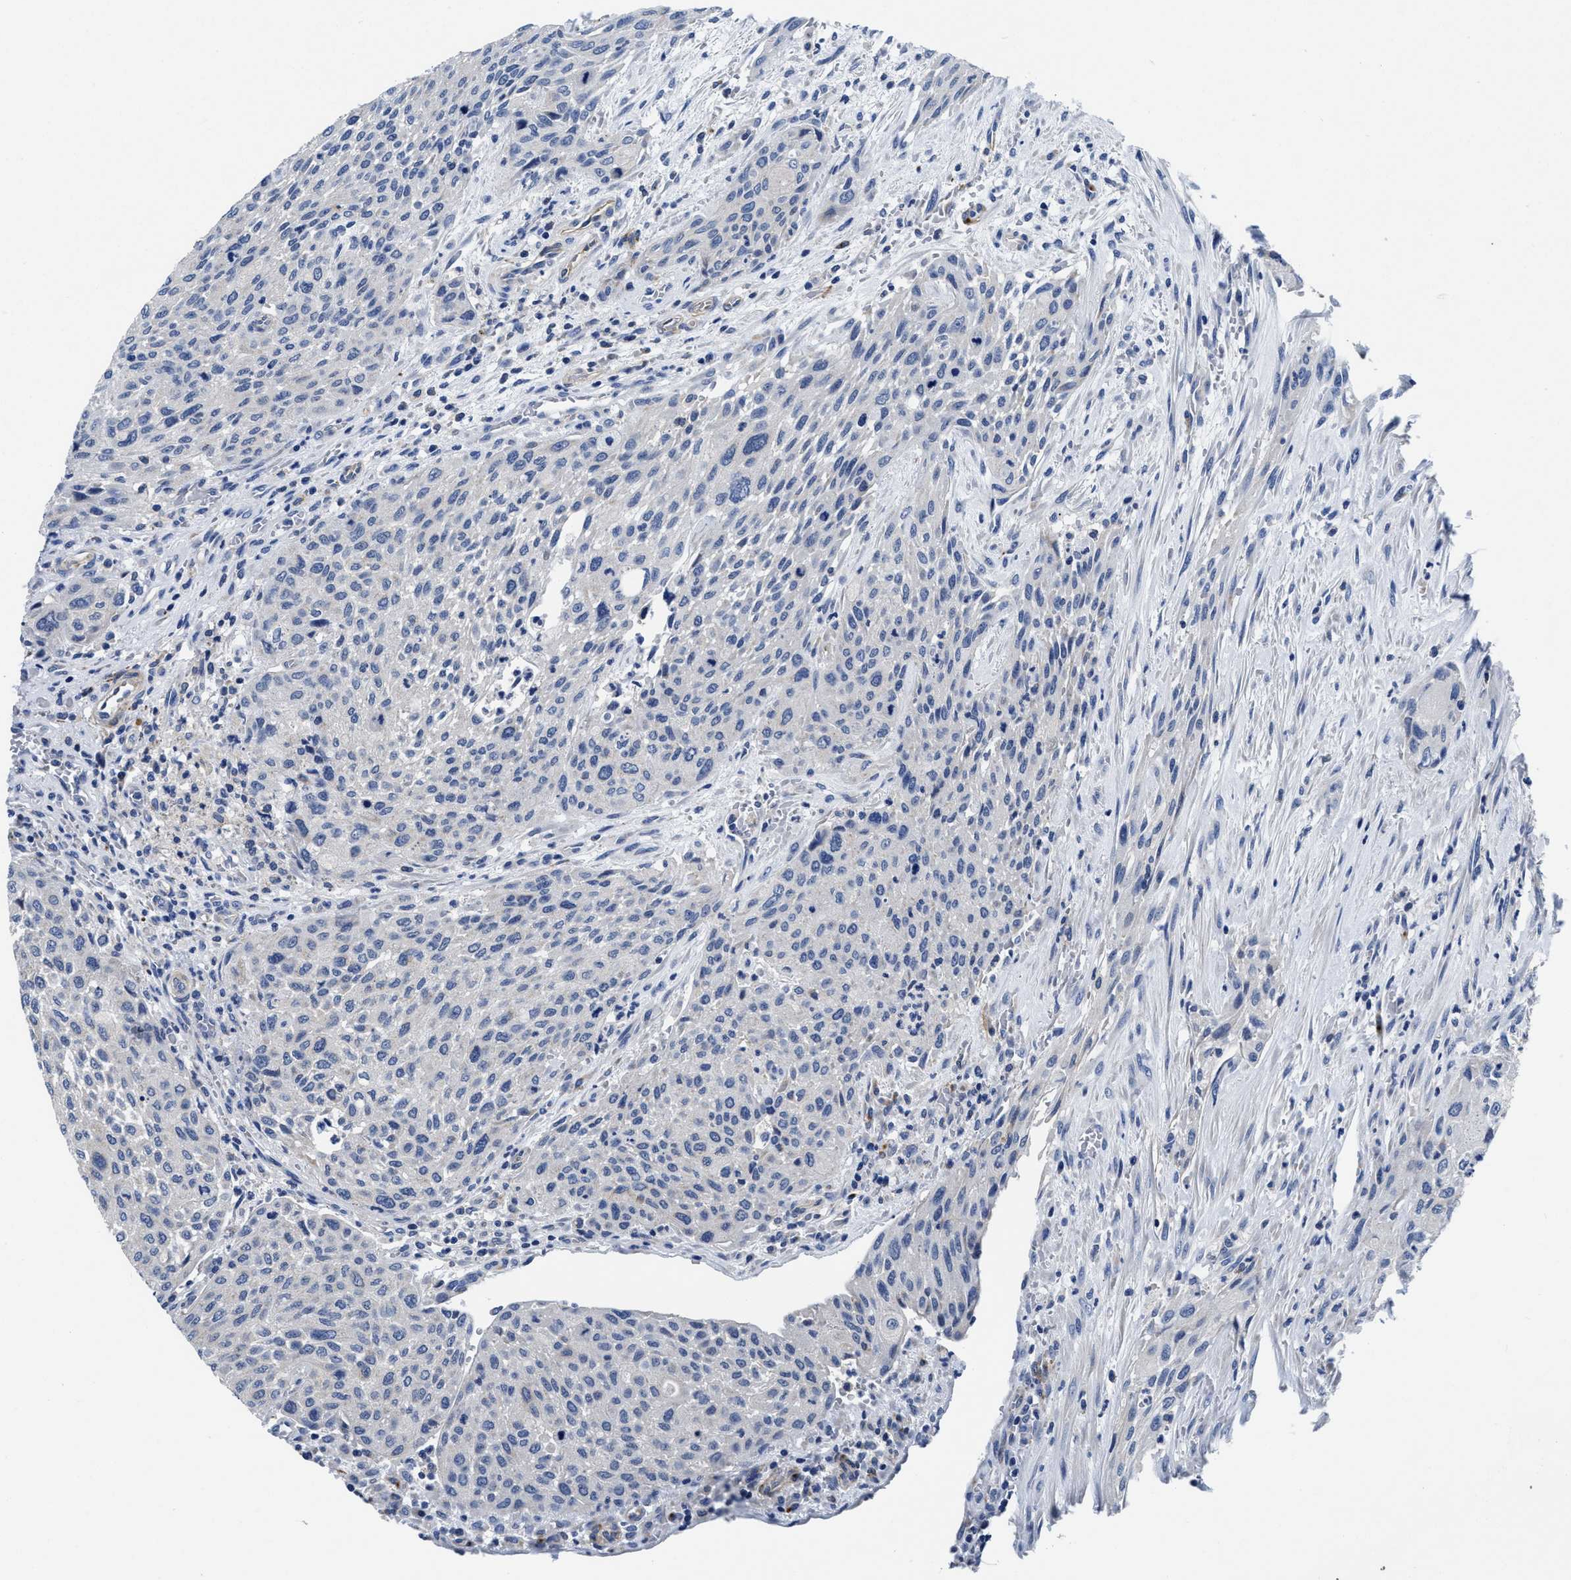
{"staining": {"intensity": "negative", "quantity": "none", "location": "none"}, "tissue": "urothelial cancer", "cell_type": "Tumor cells", "image_type": "cancer", "snomed": [{"axis": "morphology", "description": "Urothelial carcinoma, Low grade"}, {"axis": "morphology", "description": "Urothelial carcinoma, High grade"}, {"axis": "topography", "description": "Urinary bladder"}], "caption": "Human urothelial carcinoma (low-grade) stained for a protein using immunohistochemistry (IHC) displays no expression in tumor cells.", "gene": "SLC35F1", "patient": {"sex": "male", "age": 35}}